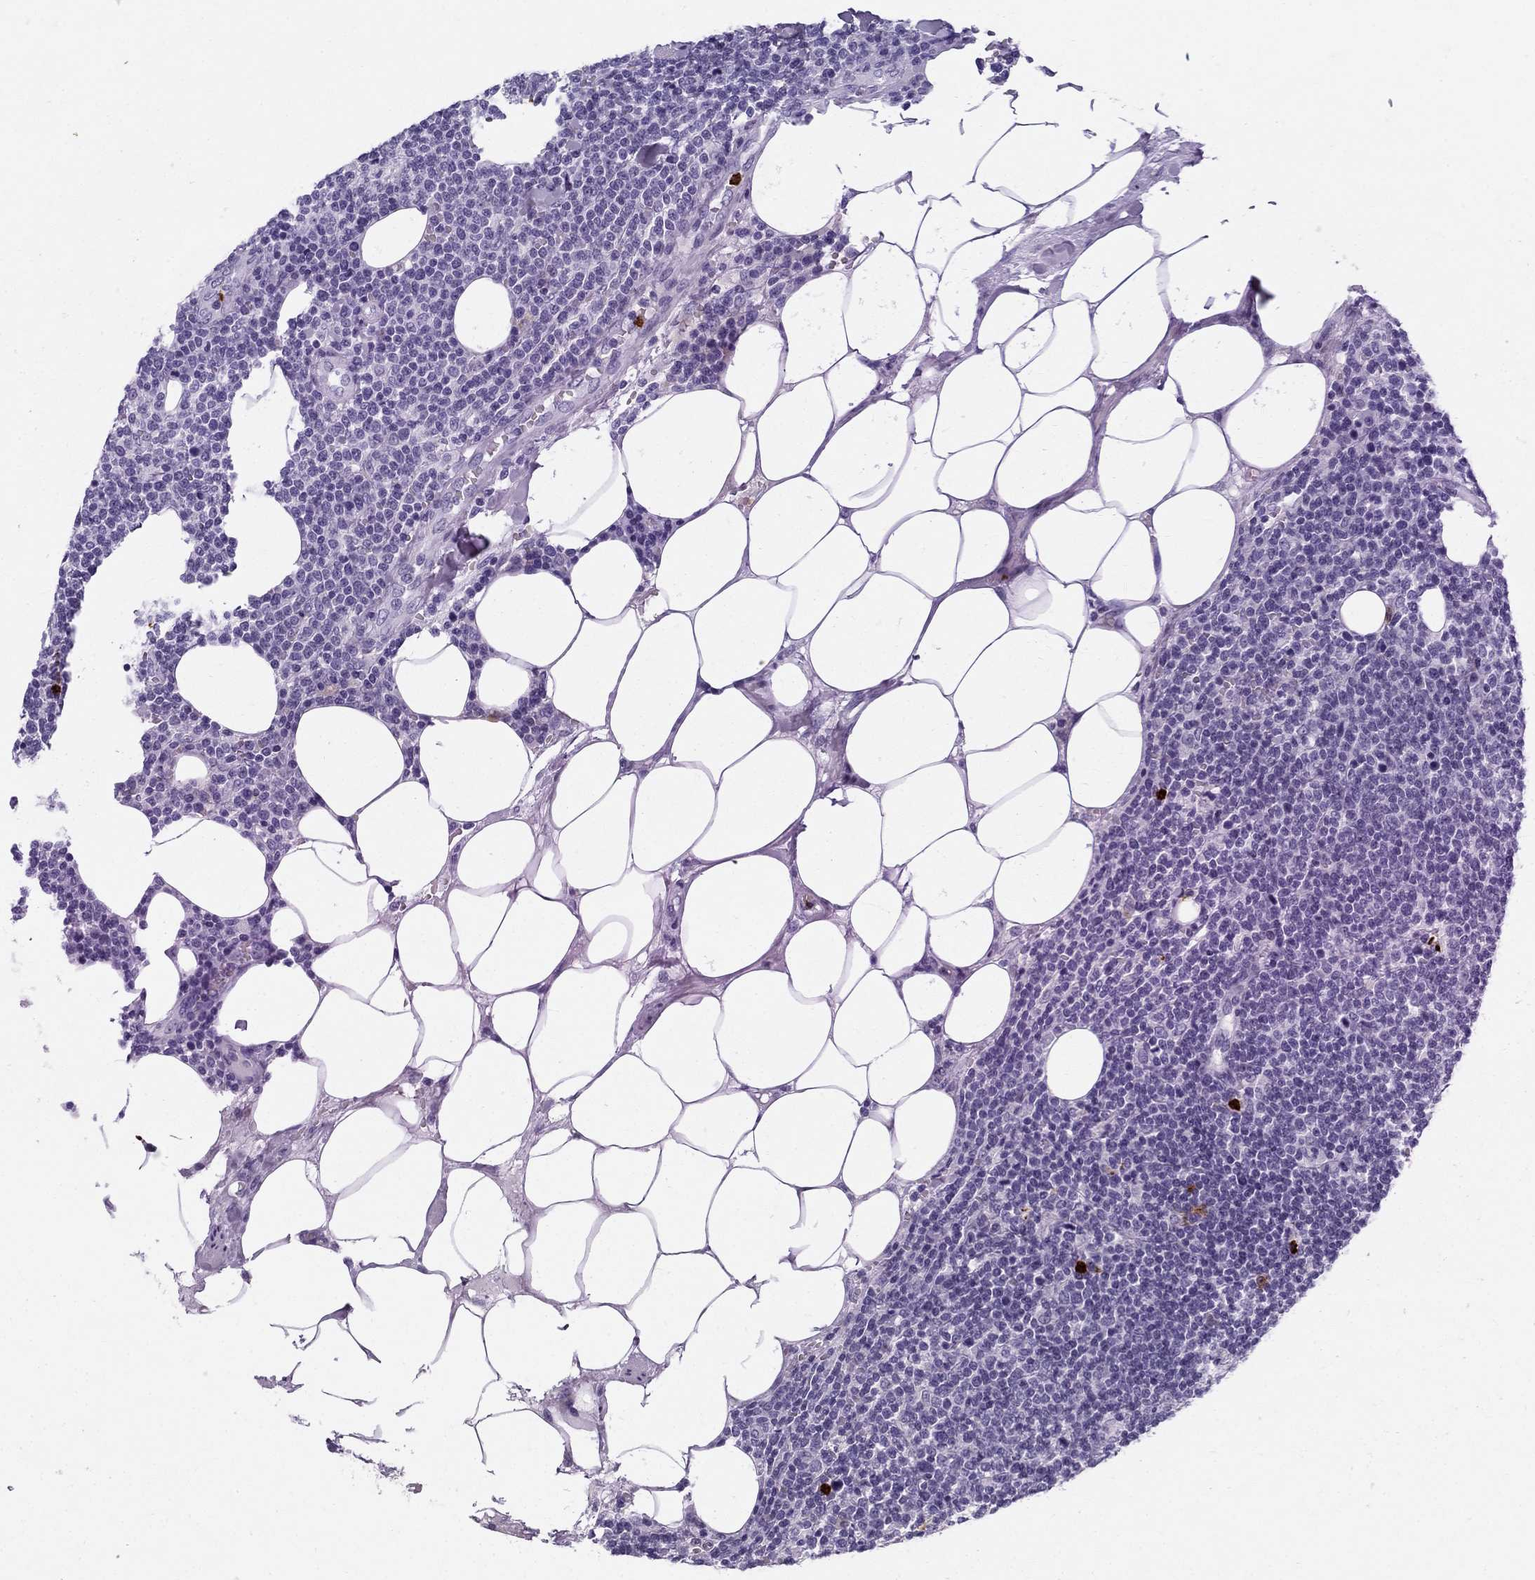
{"staining": {"intensity": "negative", "quantity": "none", "location": "none"}, "tissue": "lymphoma", "cell_type": "Tumor cells", "image_type": "cancer", "snomed": [{"axis": "morphology", "description": "Malignant lymphoma, non-Hodgkin's type, High grade"}, {"axis": "topography", "description": "Lymph node"}], "caption": "This histopathology image is of lymphoma stained with IHC to label a protein in brown with the nuclei are counter-stained blue. There is no positivity in tumor cells.", "gene": "AZU1", "patient": {"sex": "male", "age": 61}}